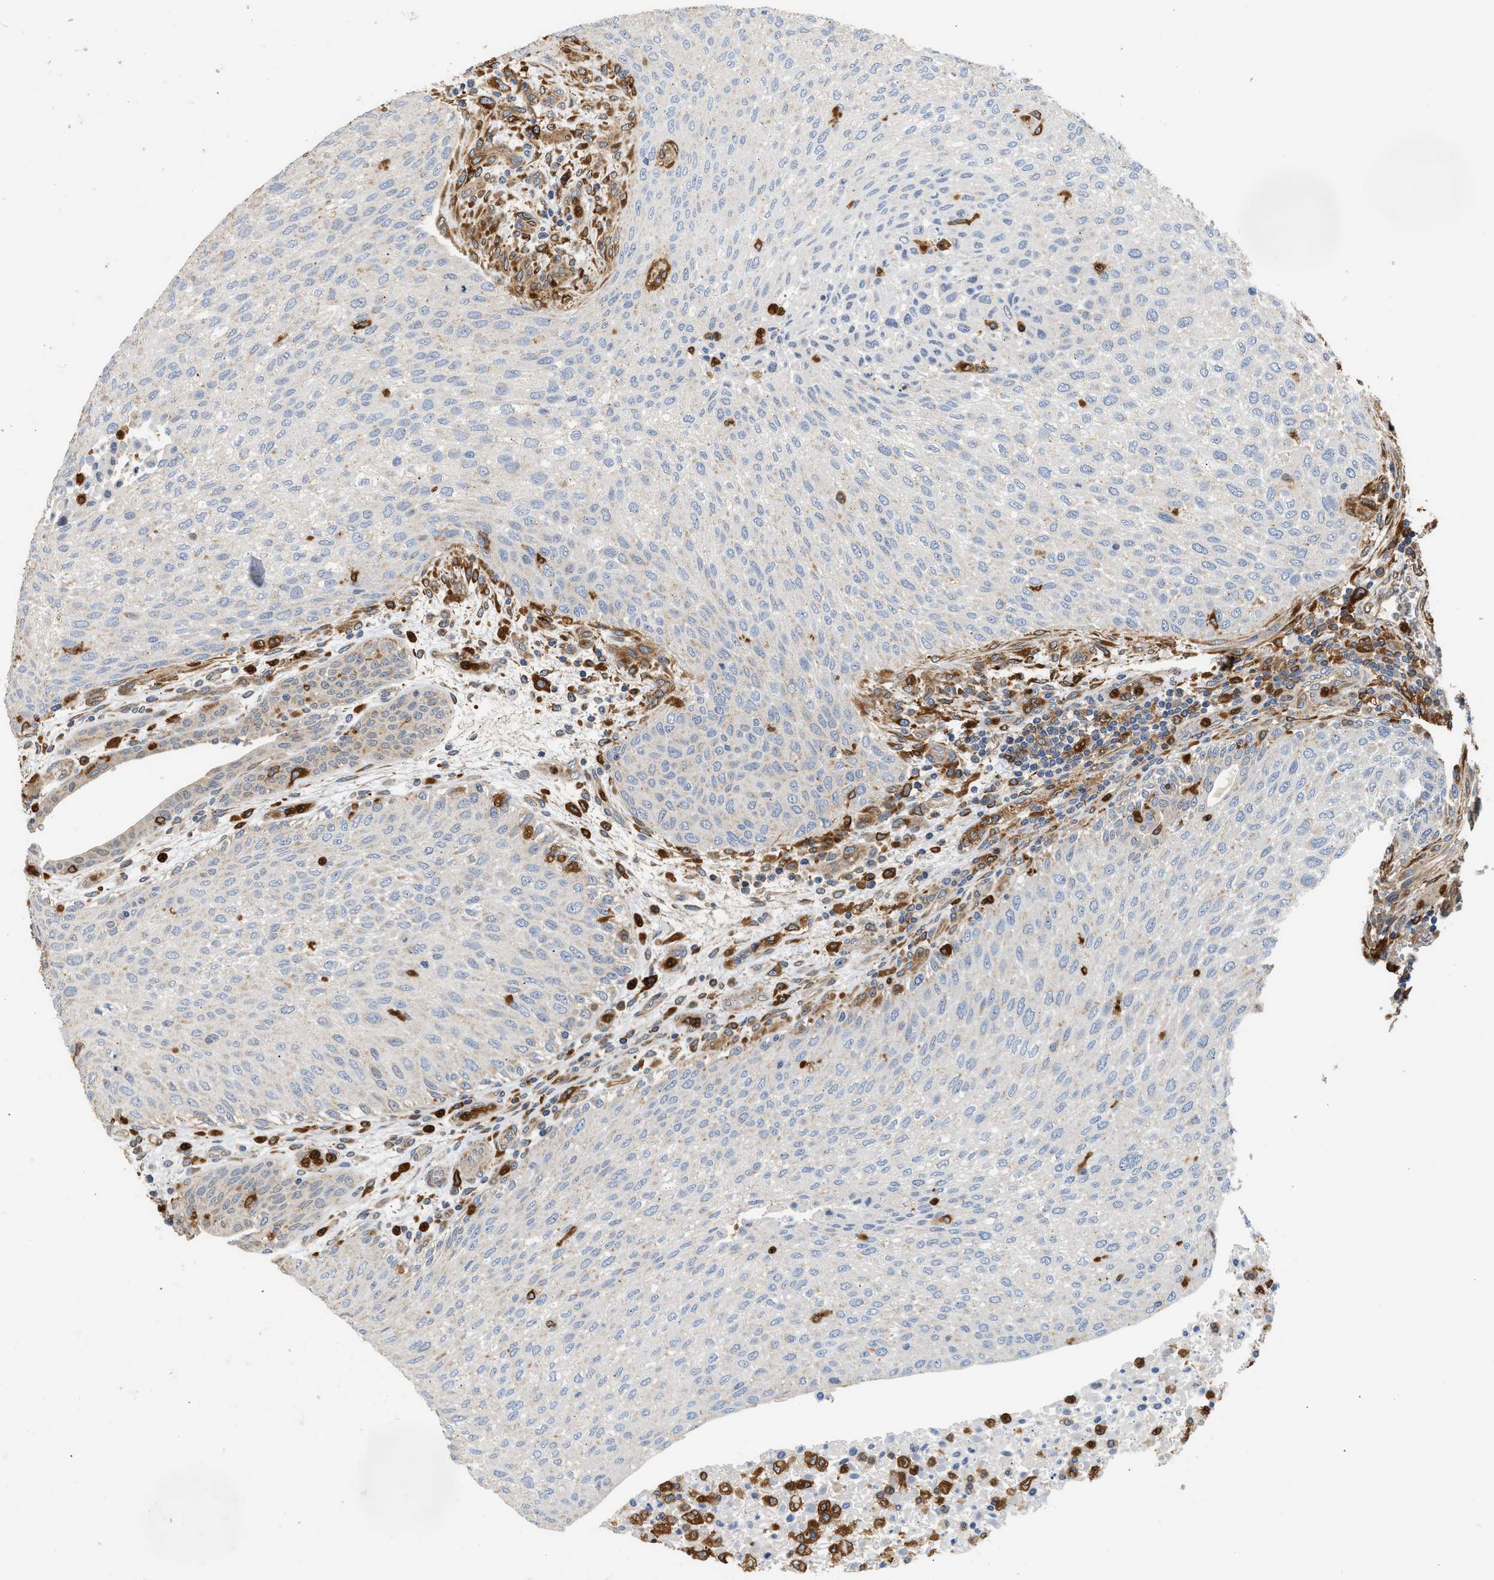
{"staining": {"intensity": "negative", "quantity": "none", "location": "none"}, "tissue": "urothelial cancer", "cell_type": "Tumor cells", "image_type": "cancer", "snomed": [{"axis": "morphology", "description": "Urothelial carcinoma, Low grade"}, {"axis": "morphology", "description": "Urothelial carcinoma, High grade"}, {"axis": "topography", "description": "Urinary bladder"}], "caption": "High power microscopy image of an immunohistochemistry (IHC) histopathology image of urothelial carcinoma (high-grade), revealing no significant expression in tumor cells.", "gene": "RAB31", "patient": {"sex": "male", "age": 35}}